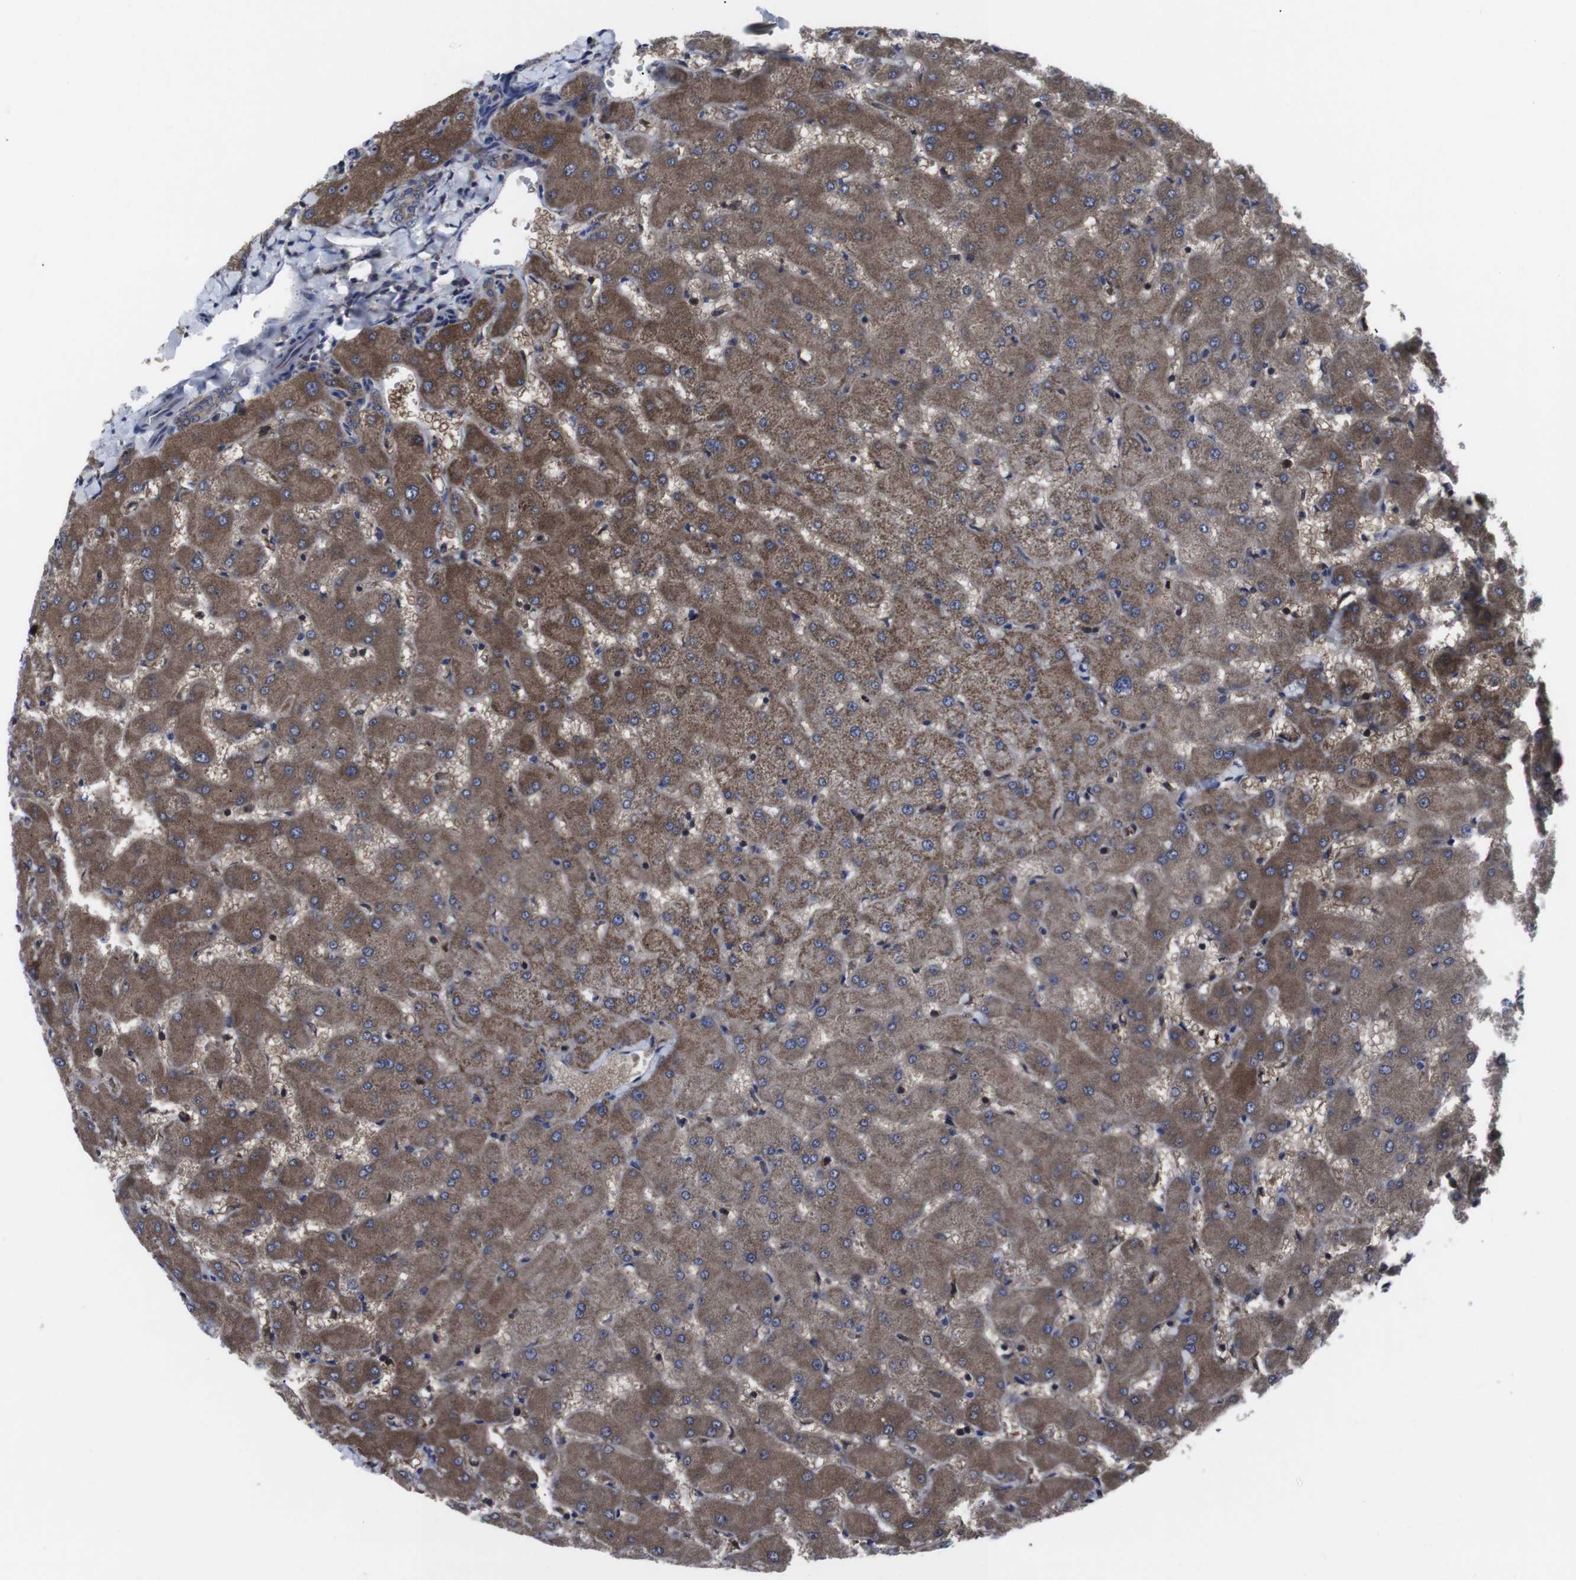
{"staining": {"intensity": "moderate", "quantity": ">75%", "location": "cytoplasmic/membranous"}, "tissue": "liver", "cell_type": "Cholangiocytes", "image_type": "normal", "snomed": [{"axis": "morphology", "description": "Normal tissue, NOS"}, {"axis": "topography", "description": "Liver"}], "caption": "Immunohistochemical staining of unremarkable human liver reveals medium levels of moderate cytoplasmic/membranous staining in approximately >75% of cholangiocytes.", "gene": "HPRT1", "patient": {"sex": "female", "age": 63}}